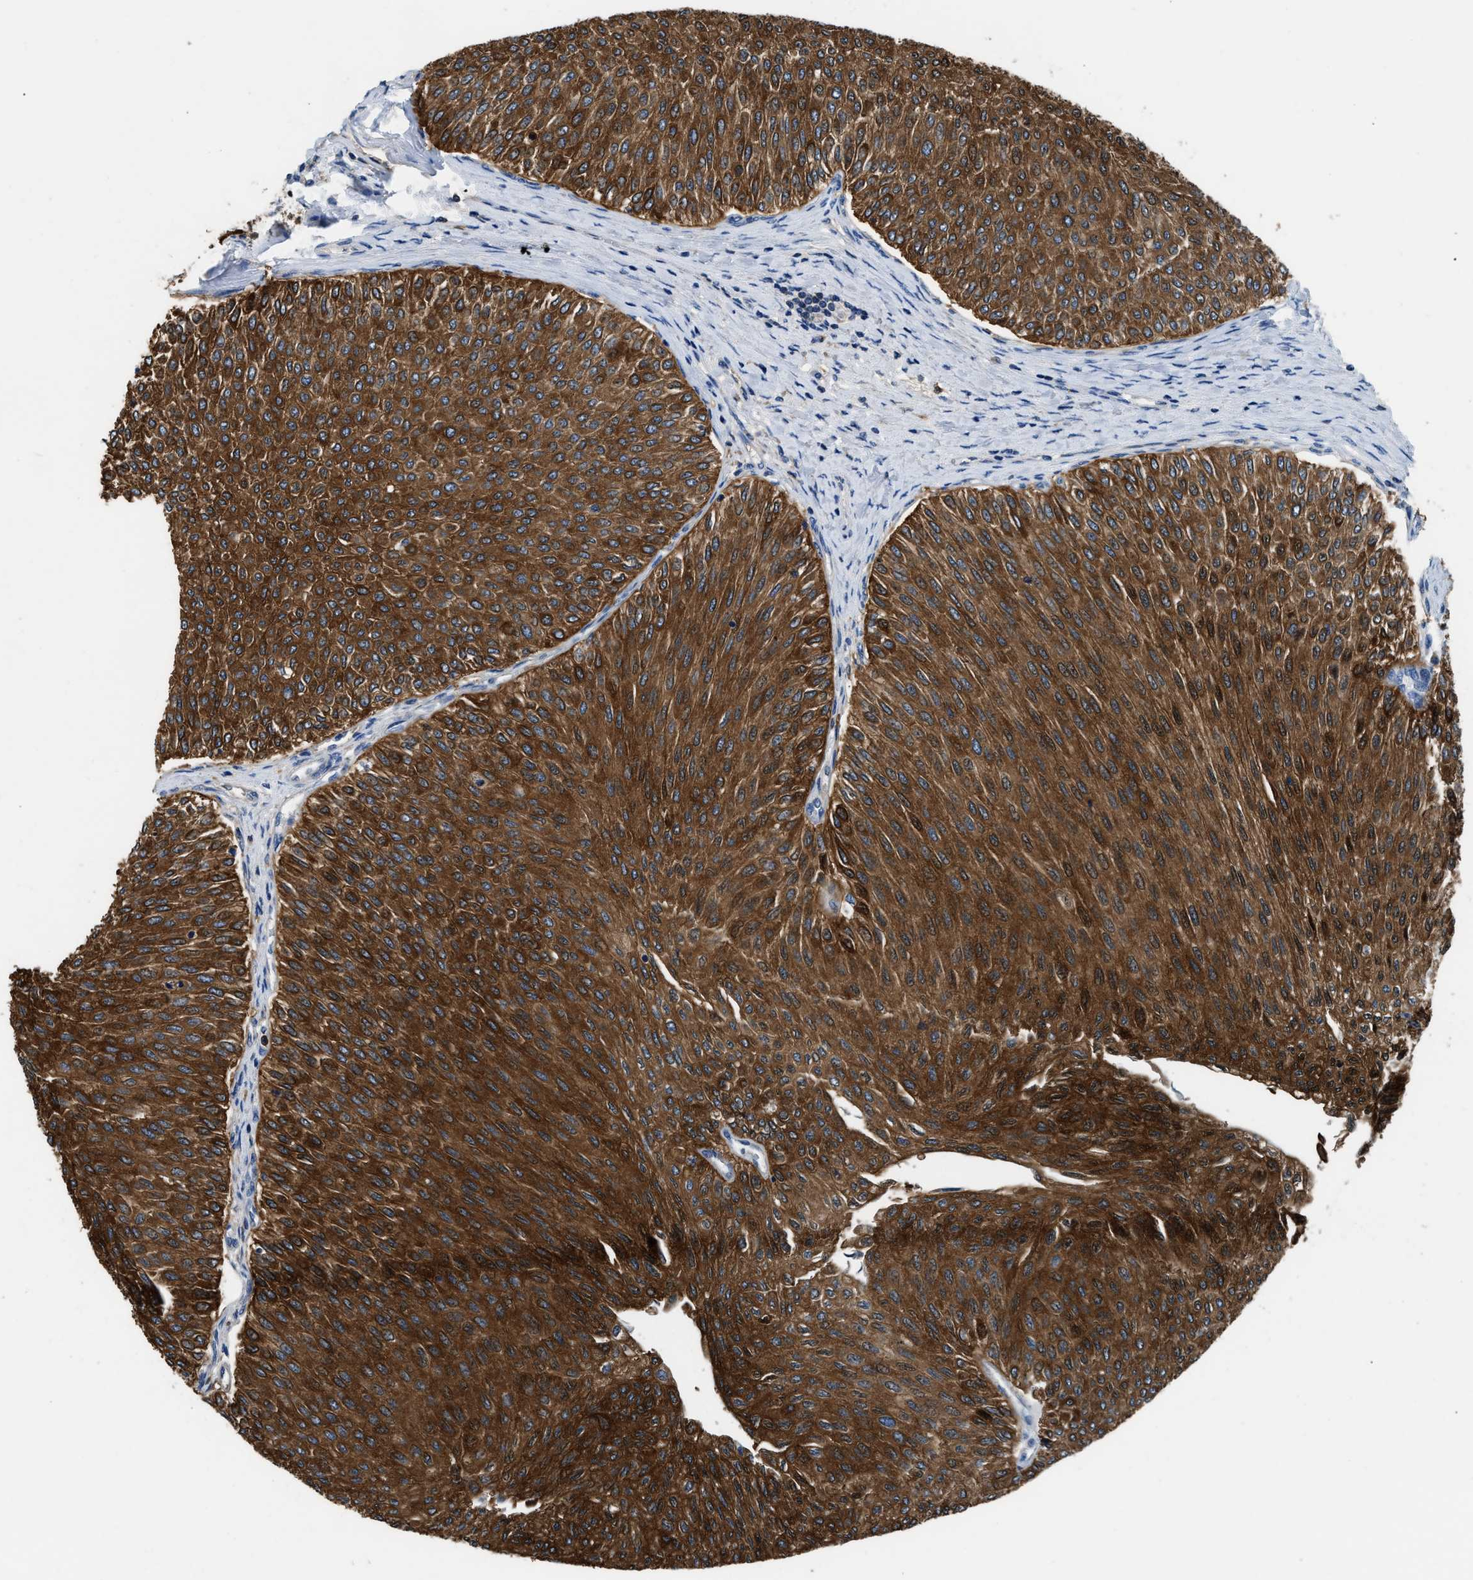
{"staining": {"intensity": "strong", "quantity": ">75%", "location": "cytoplasmic/membranous"}, "tissue": "urothelial cancer", "cell_type": "Tumor cells", "image_type": "cancer", "snomed": [{"axis": "morphology", "description": "Urothelial carcinoma, Low grade"}, {"axis": "topography", "description": "Urinary bladder"}], "caption": "Immunohistochemistry (DAB (3,3'-diaminobenzidine)) staining of human urothelial carcinoma (low-grade) demonstrates strong cytoplasmic/membranous protein positivity in about >75% of tumor cells.", "gene": "PKM", "patient": {"sex": "male", "age": 78}}